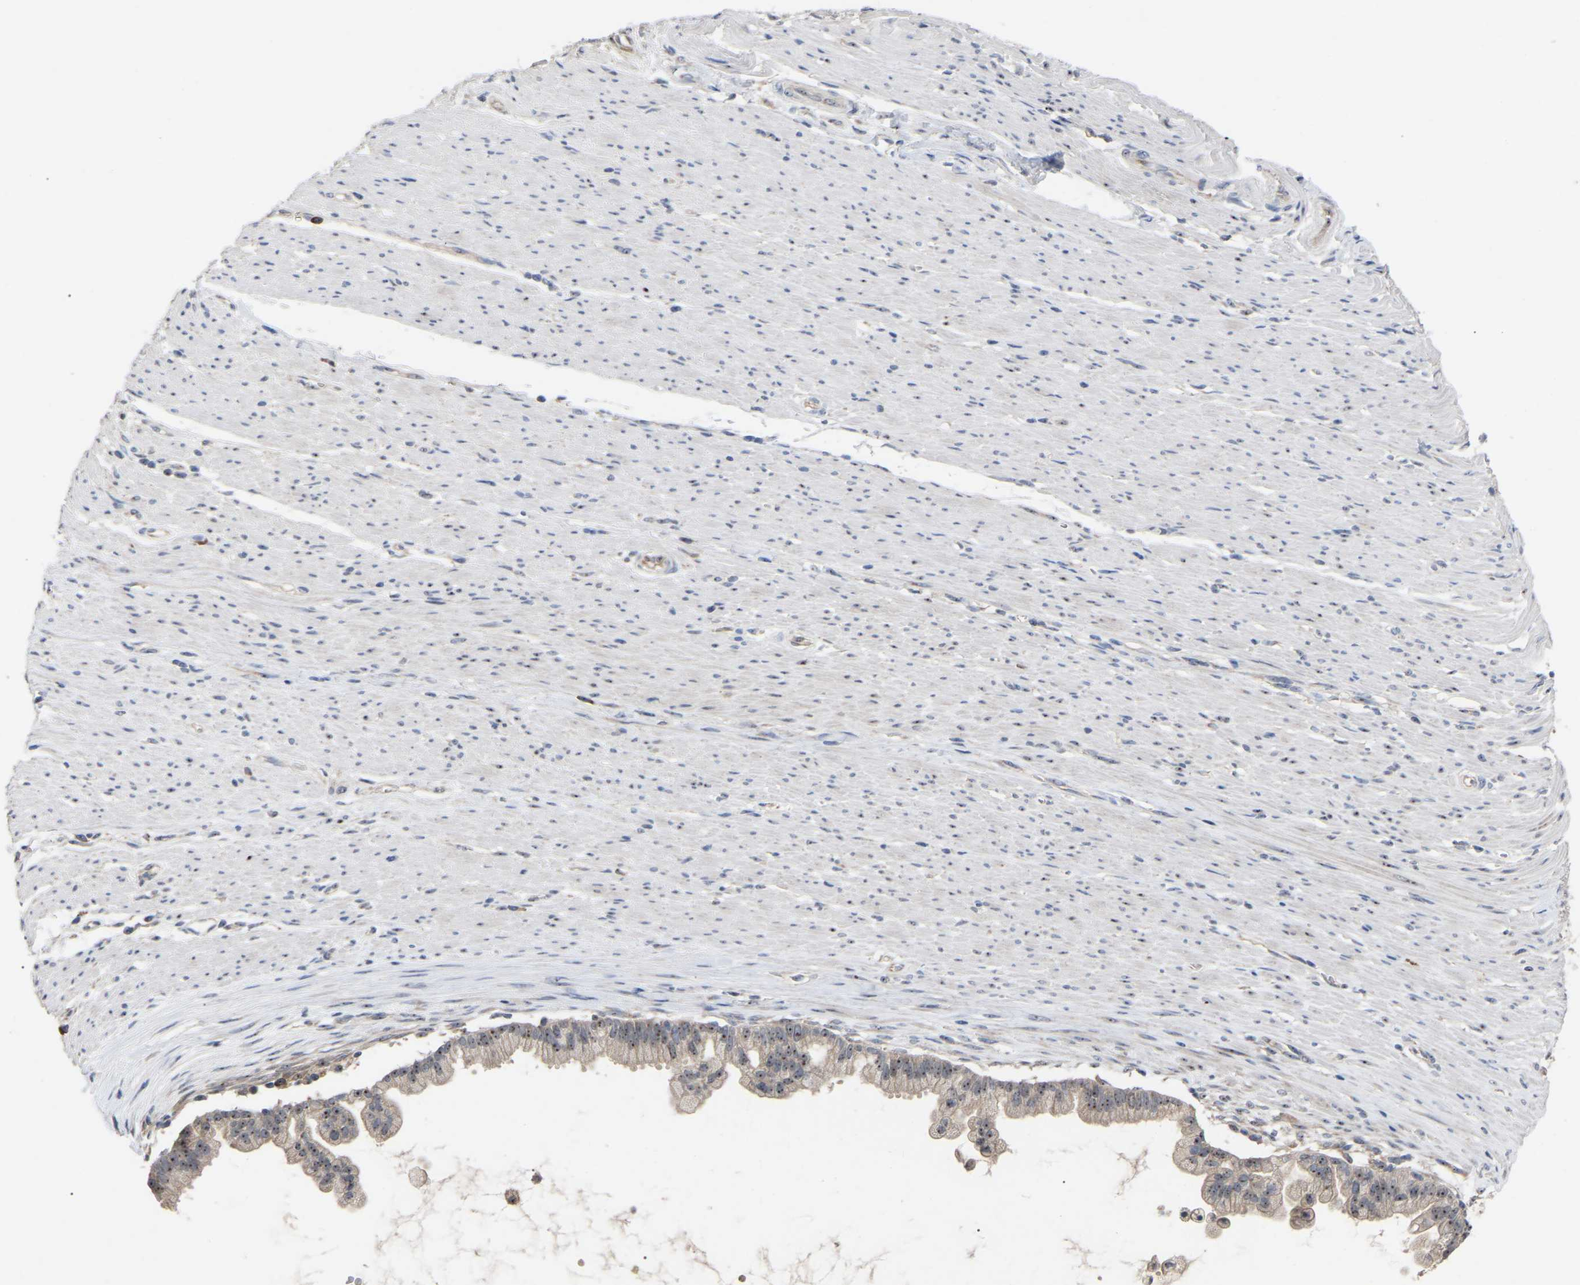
{"staining": {"intensity": "moderate", "quantity": ">75%", "location": "cytoplasmic/membranous,nuclear"}, "tissue": "pancreatic cancer", "cell_type": "Tumor cells", "image_type": "cancer", "snomed": [{"axis": "morphology", "description": "Adenocarcinoma, NOS"}, {"axis": "topography", "description": "Pancreas"}], "caption": "This is an image of immunohistochemistry (IHC) staining of pancreatic cancer (adenocarcinoma), which shows moderate staining in the cytoplasmic/membranous and nuclear of tumor cells.", "gene": "NOP53", "patient": {"sex": "male", "age": 69}}